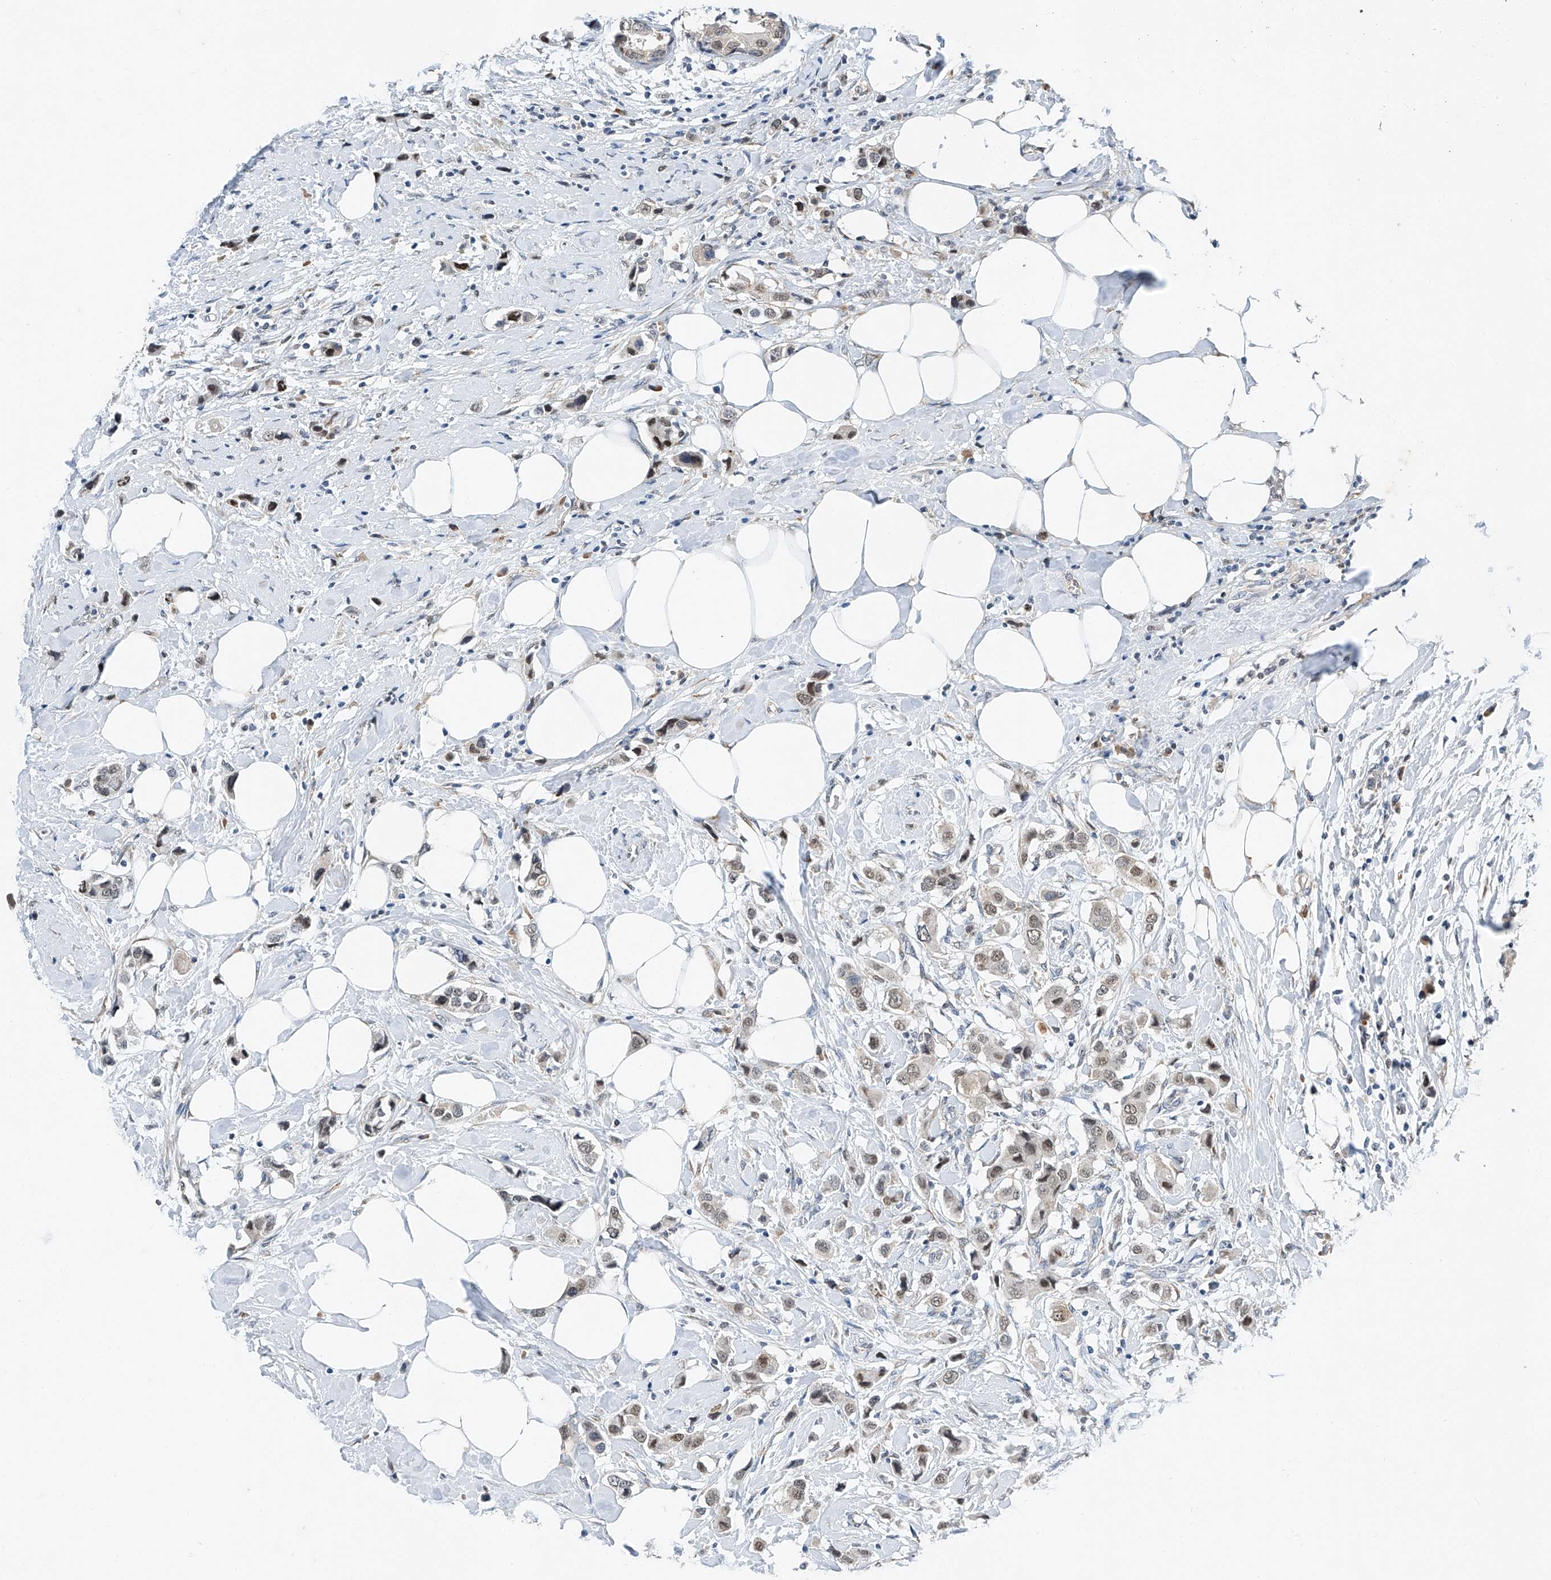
{"staining": {"intensity": "weak", "quantity": "<25%", "location": "nuclear"}, "tissue": "breast cancer", "cell_type": "Tumor cells", "image_type": "cancer", "snomed": [{"axis": "morphology", "description": "Normal tissue, NOS"}, {"axis": "morphology", "description": "Duct carcinoma"}, {"axis": "topography", "description": "Breast"}], "caption": "This is a photomicrograph of immunohistochemistry staining of breast infiltrating ductal carcinoma, which shows no staining in tumor cells.", "gene": "CTDP1", "patient": {"sex": "female", "age": 50}}